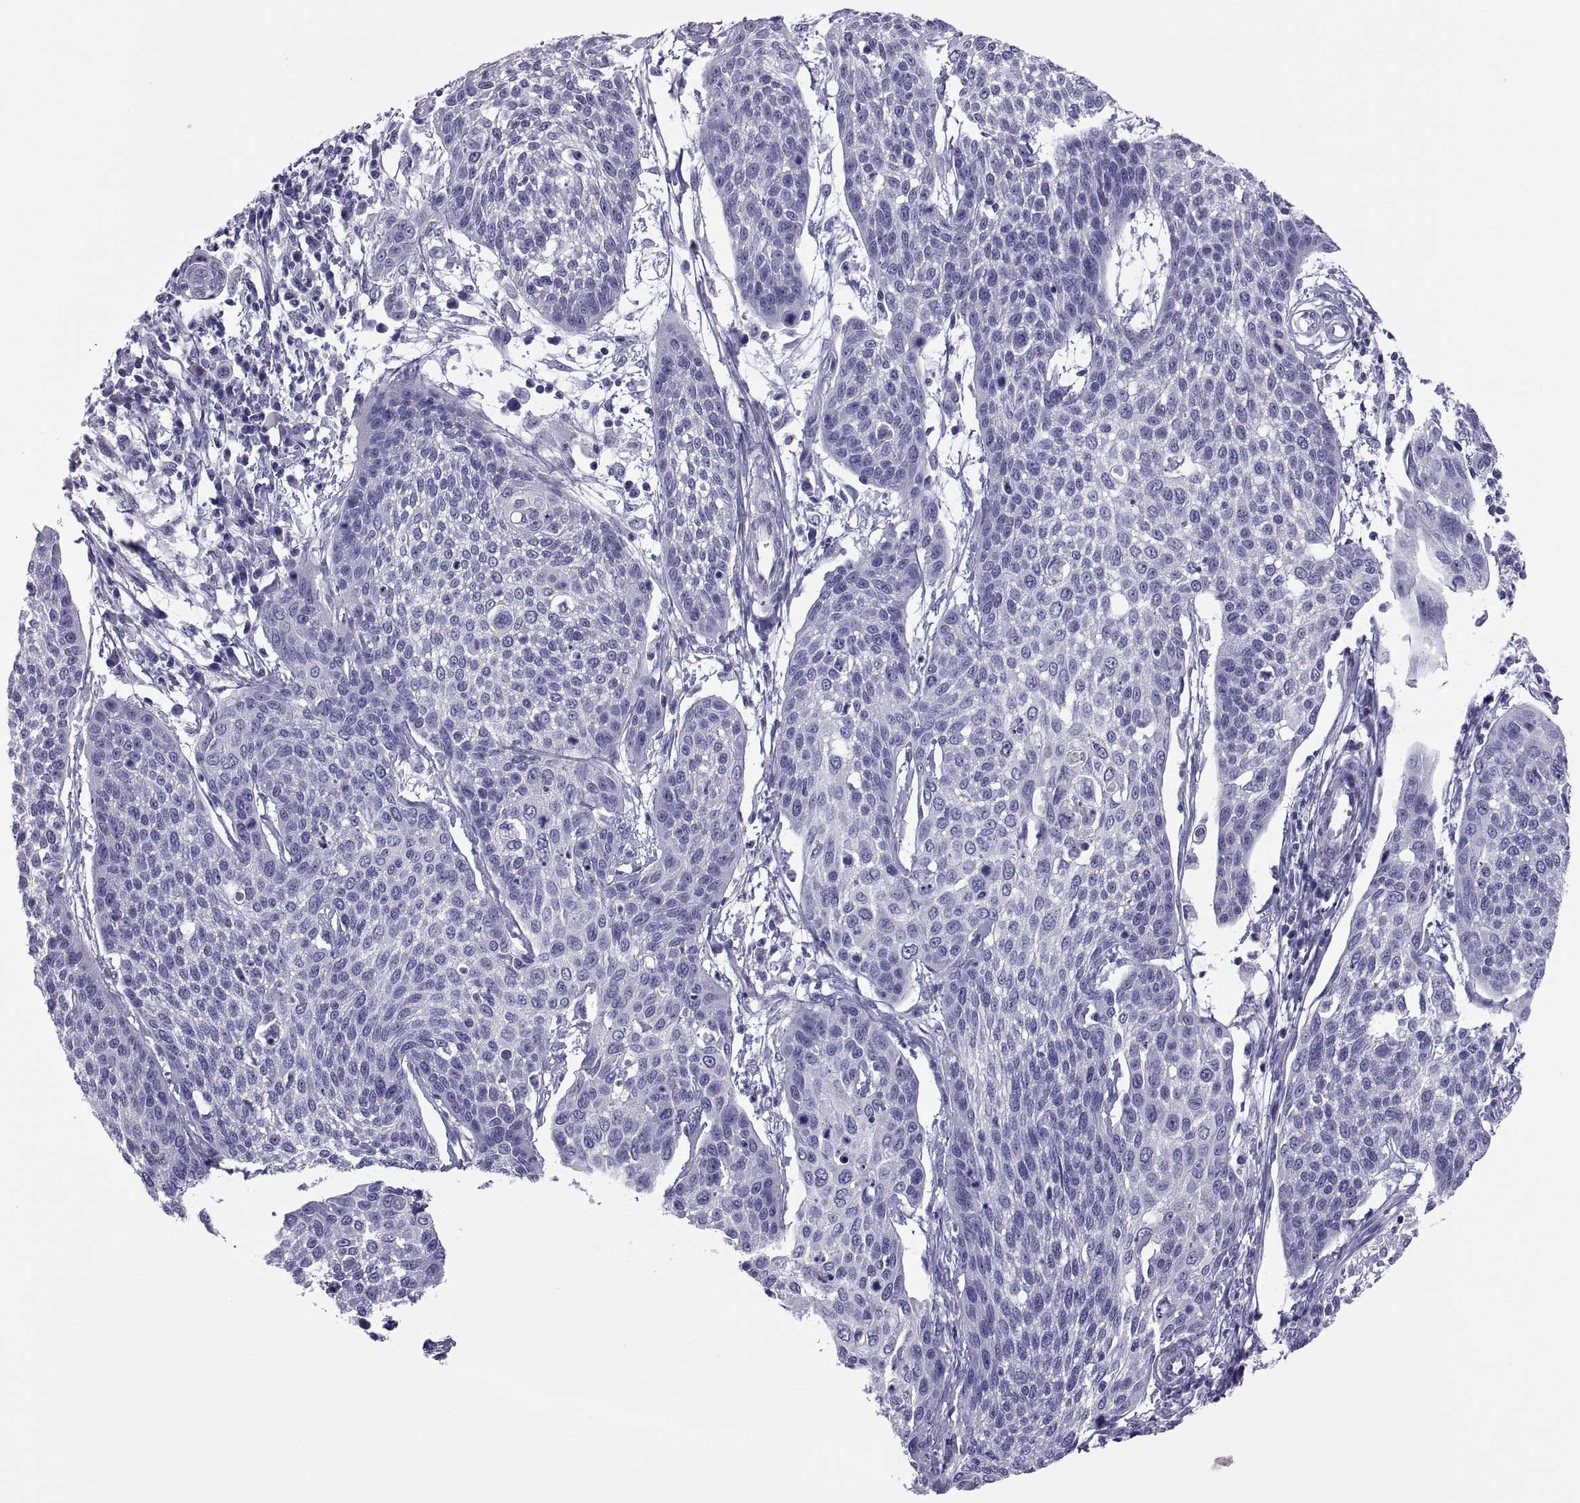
{"staining": {"intensity": "negative", "quantity": "none", "location": "none"}, "tissue": "cervical cancer", "cell_type": "Tumor cells", "image_type": "cancer", "snomed": [{"axis": "morphology", "description": "Squamous cell carcinoma, NOS"}, {"axis": "topography", "description": "Cervix"}], "caption": "Squamous cell carcinoma (cervical) was stained to show a protein in brown. There is no significant expression in tumor cells. Nuclei are stained in blue.", "gene": "RNASE12", "patient": {"sex": "female", "age": 34}}